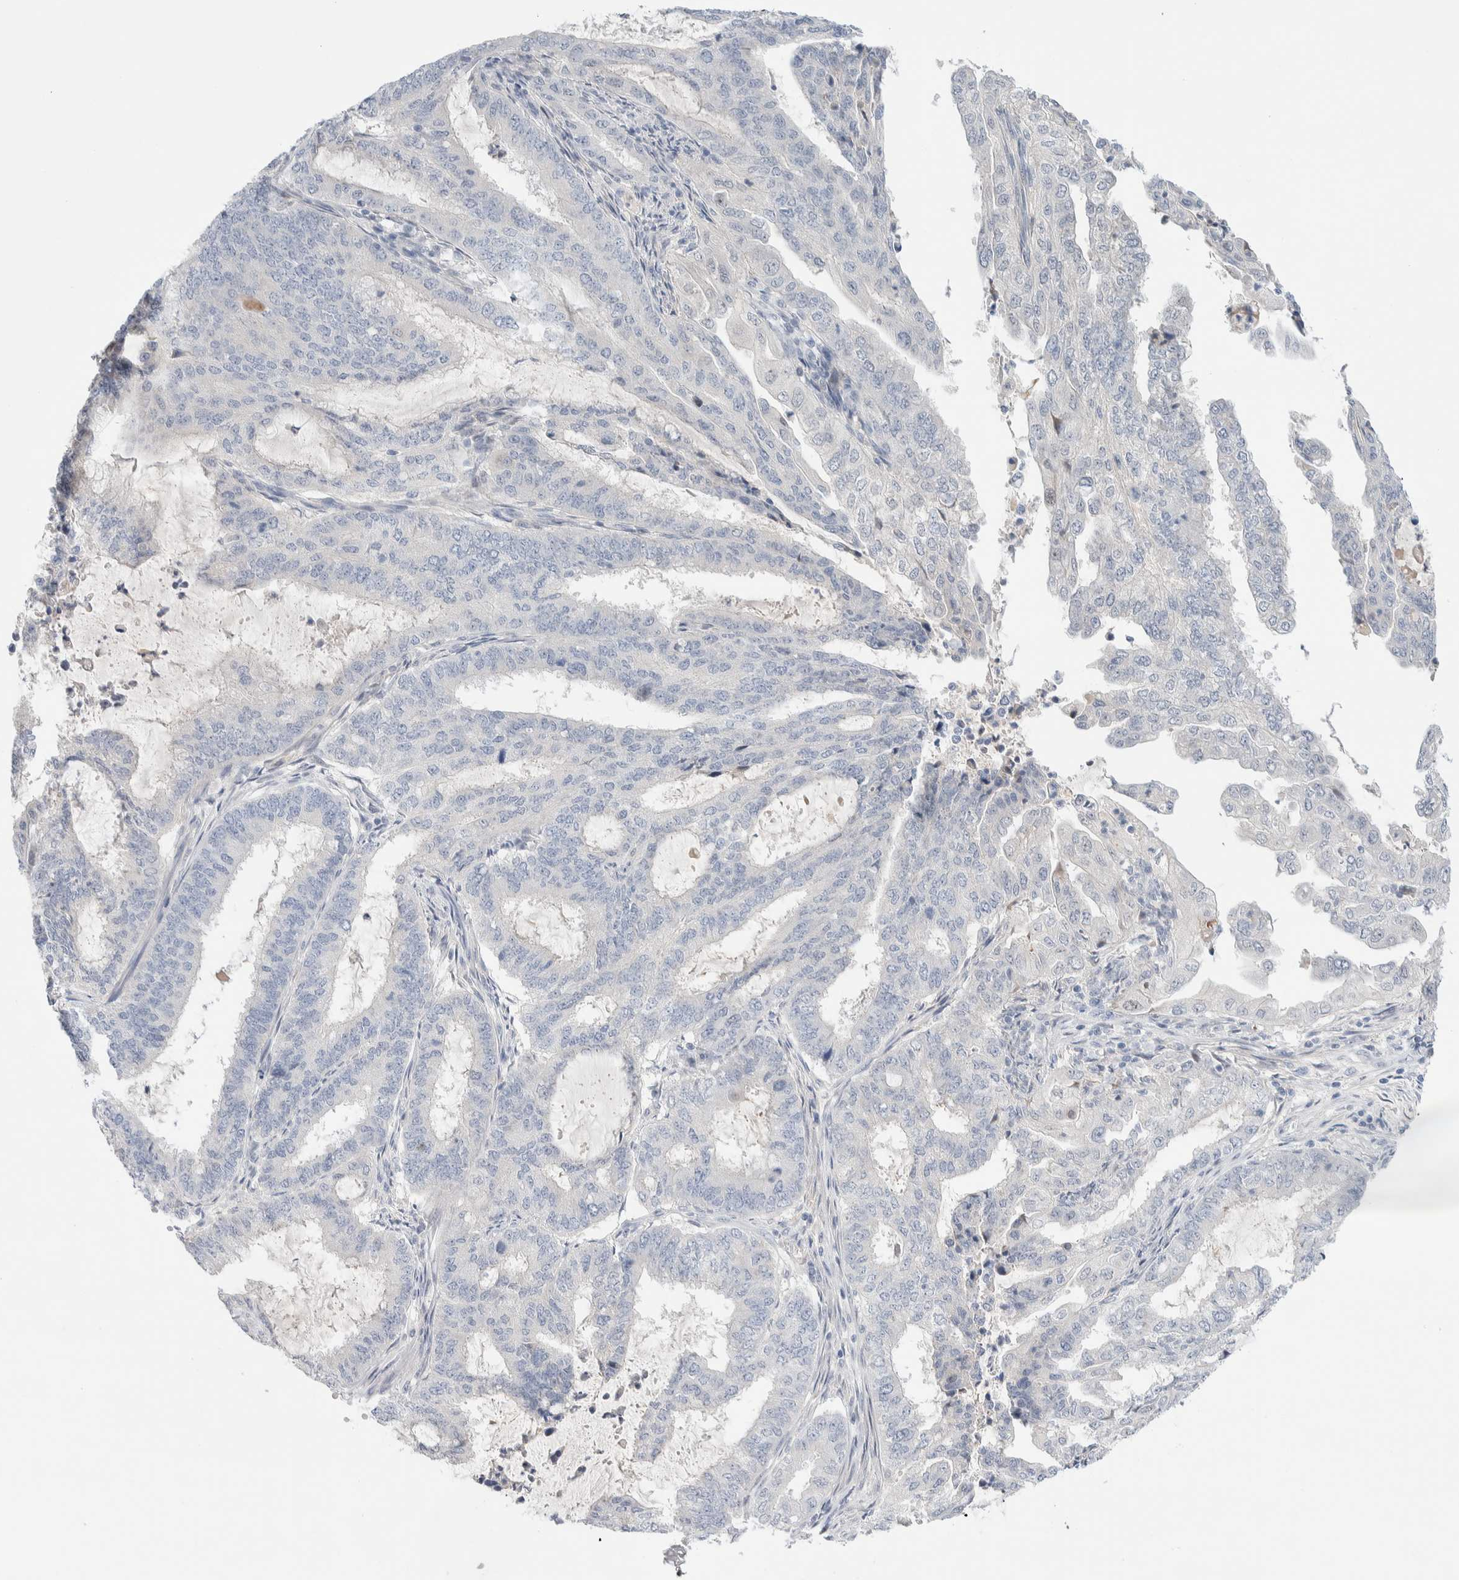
{"staining": {"intensity": "negative", "quantity": "none", "location": "none"}, "tissue": "endometrial cancer", "cell_type": "Tumor cells", "image_type": "cancer", "snomed": [{"axis": "morphology", "description": "Adenocarcinoma, NOS"}, {"axis": "topography", "description": "Endometrium"}], "caption": "The image reveals no staining of tumor cells in endometrial cancer. The staining was performed using DAB to visualize the protein expression in brown, while the nuclei were stained in blue with hematoxylin (Magnification: 20x).", "gene": "DNAJB6", "patient": {"sex": "female", "age": 51}}